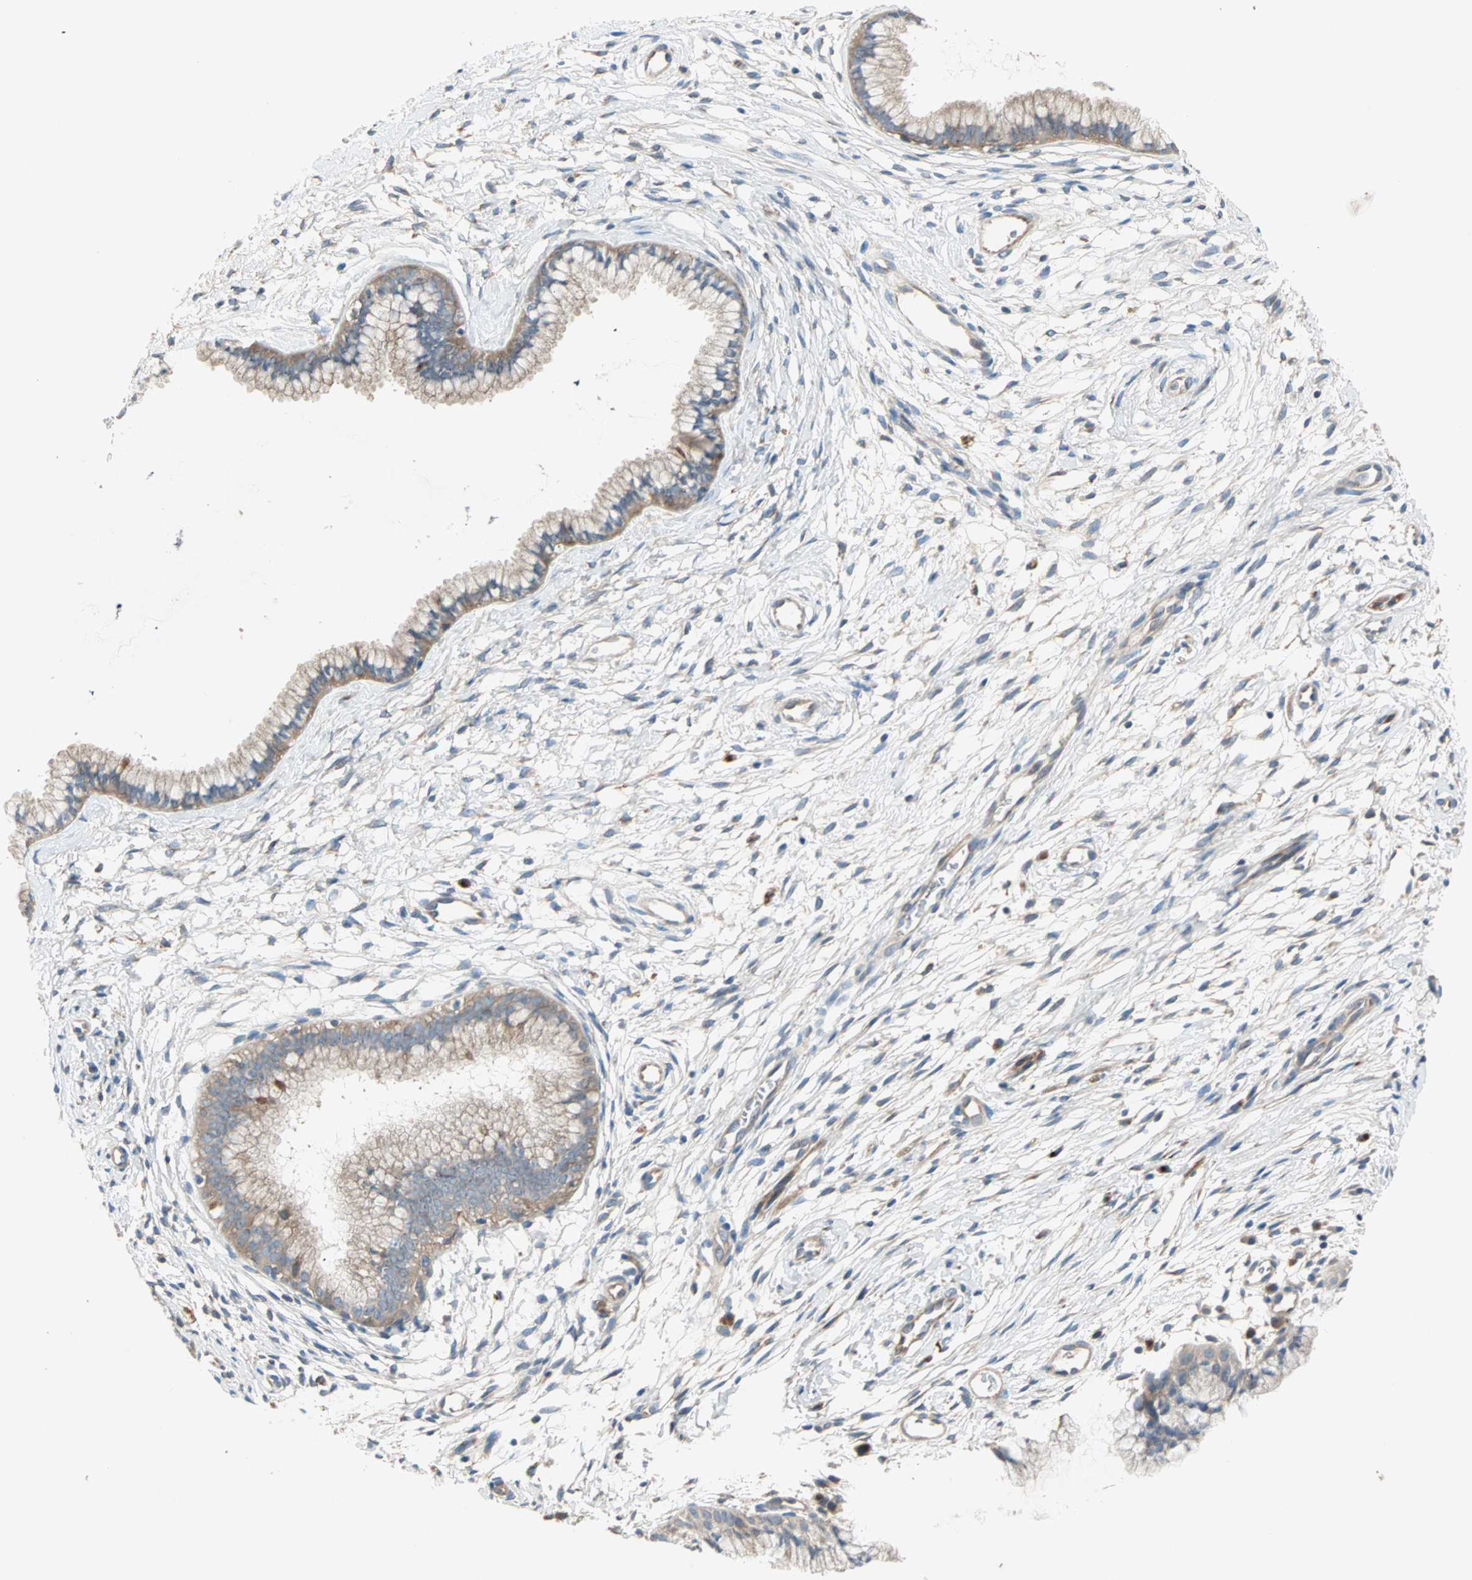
{"staining": {"intensity": "weak", "quantity": ">75%", "location": "cytoplasmic/membranous"}, "tissue": "cervix", "cell_type": "Glandular cells", "image_type": "normal", "snomed": [{"axis": "morphology", "description": "Normal tissue, NOS"}, {"axis": "topography", "description": "Cervix"}], "caption": "This histopathology image reveals immunohistochemistry staining of normal human cervix, with low weak cytoplasmic/membranous expression in about >75% of glandular cells.", "gene": "PDE8A", "patient": {"sex": "female", "age": 39}}